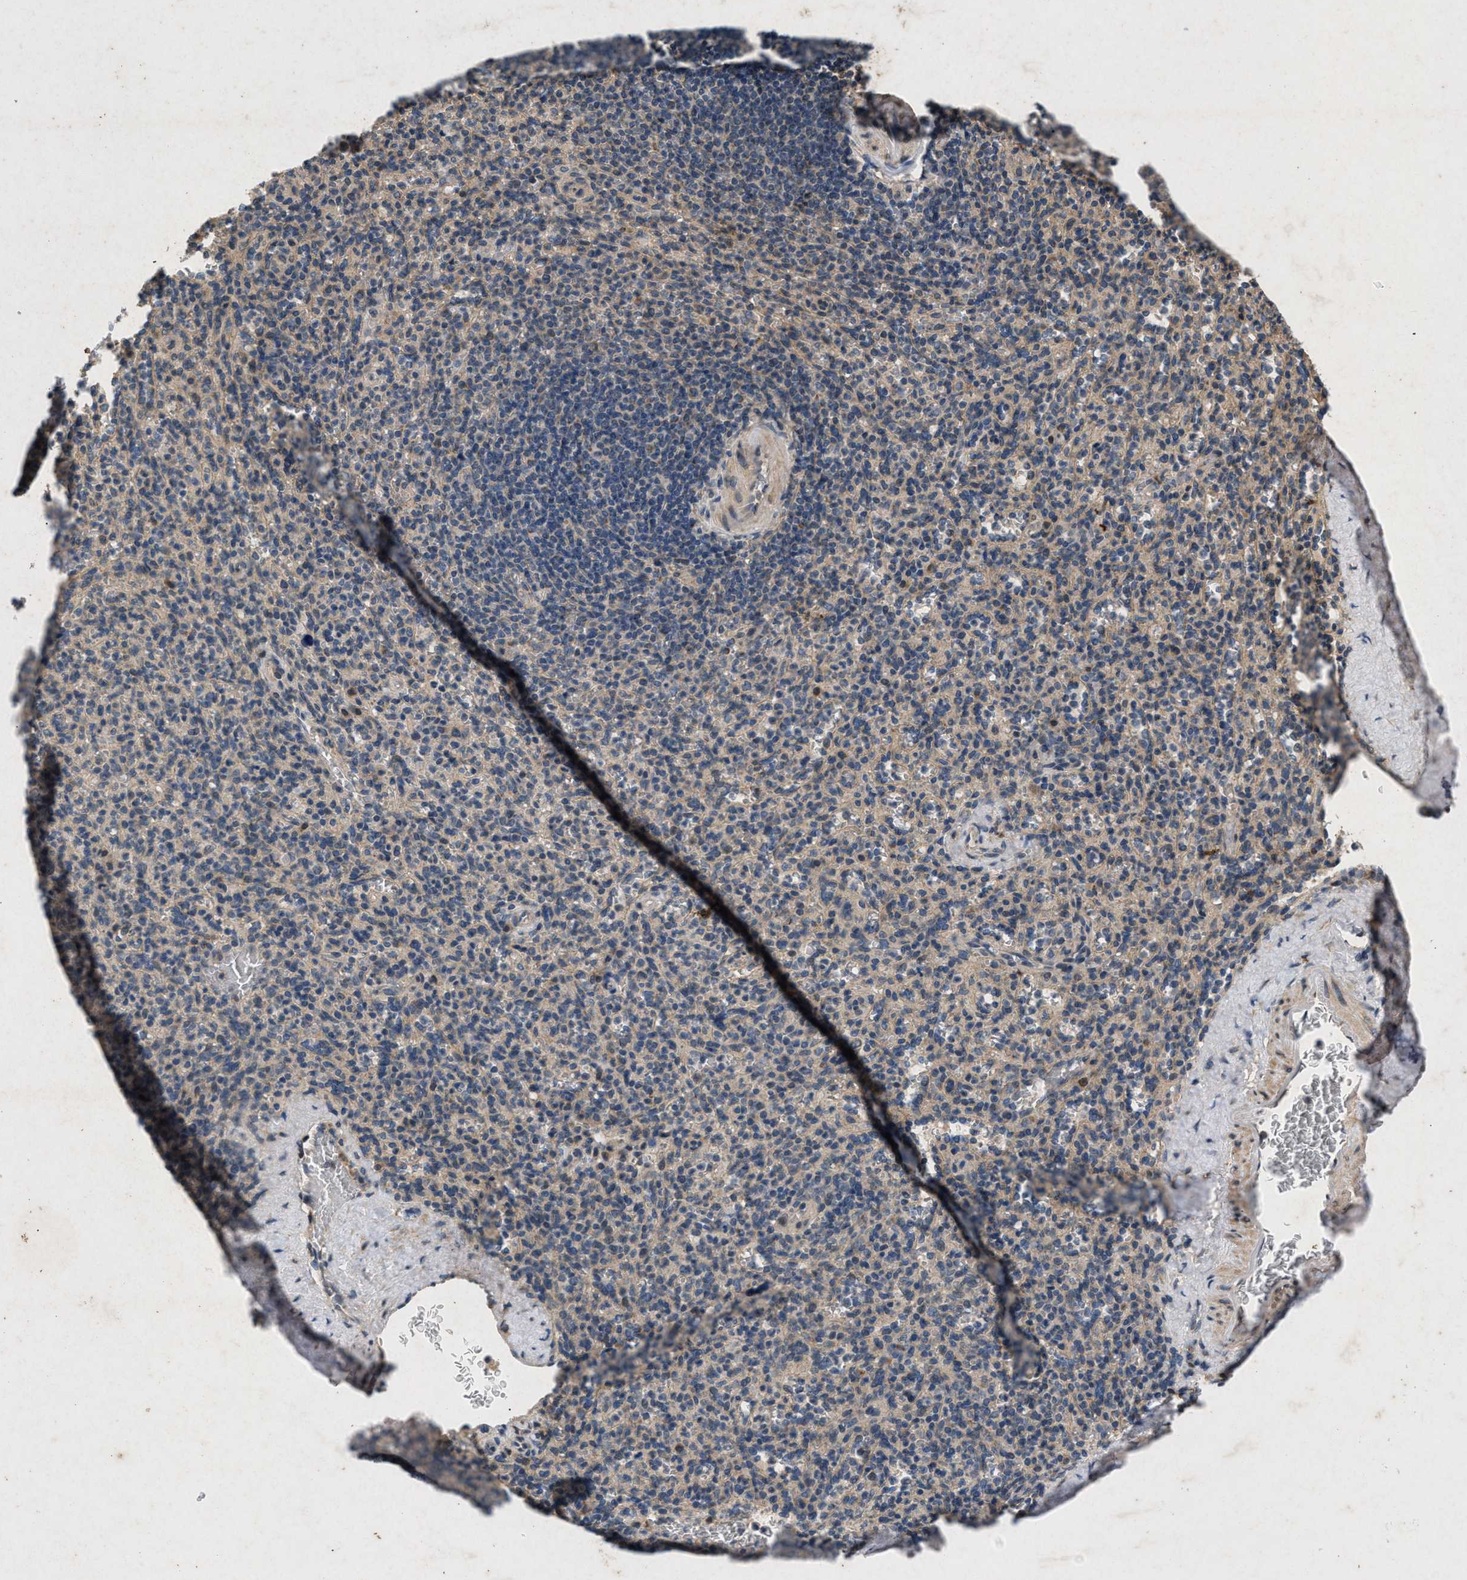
{"staining": {"intensity": "moderate", "quantity": "<25%", "location": "cytoplasmic/membranous"}, "tissue": "spleen", "cell_type": "Cells in red pulp", "image_type": "normal", "snomed": [{"axis": "morphology", "description": "Normal tissue, NOS"}, {"axis": "topography", "description": "Spleen"}], "caption": "Immunohistochemistry (IHC) of normal spleen reveals low levels of moderate cytoplasmic/membranous positivity in approximately <25% of cells in red pulp. Immunohistochemistry (IHC) stains the protein of interest in brown and the nuclei are stained blue.", "gene": "PRKG2", "patient": {"sex": "male", "age": 36}}